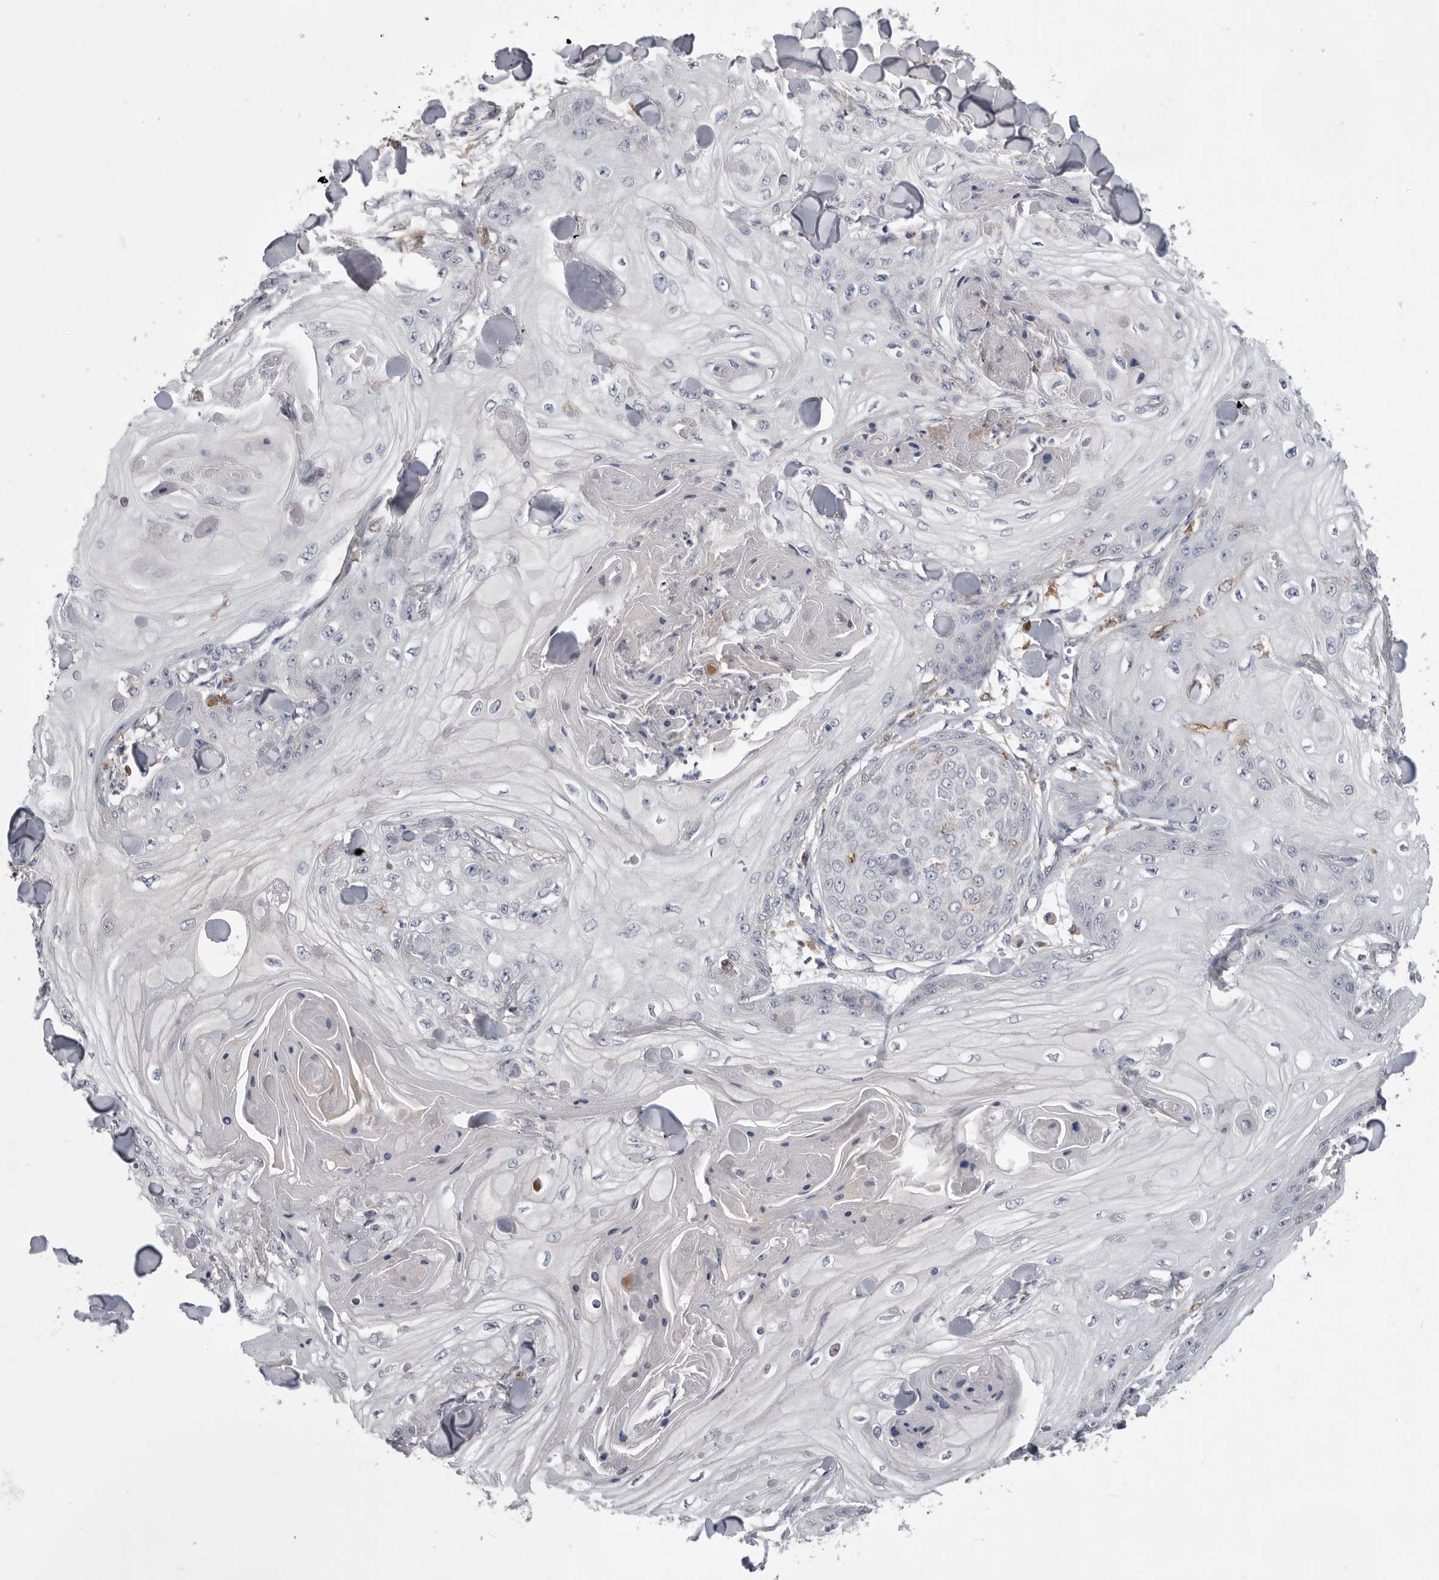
{"staining": {"intensity": "negative", "quantity": "none", "location": "none"}, "tissue": "skin cancer", "cell_type": "Tumor cells", "image_type": "cancer", "snomed": [{"axis": "morphology", "description": "Squamous cell carcinoma, NOS"}, {"axis": "topography", "description": "Skin"}], "caption": "IHC image of human skin cancer (squamous cell carcinoma) stained for a protein (brown), which exhibits no expression in tumor cells. (DAB immunohistochemistry (IHC) visualized using brightfield microscopy, high magnification).", "gene": "SIGLEC10", "patient": {"sex": "male", "age": 74}}